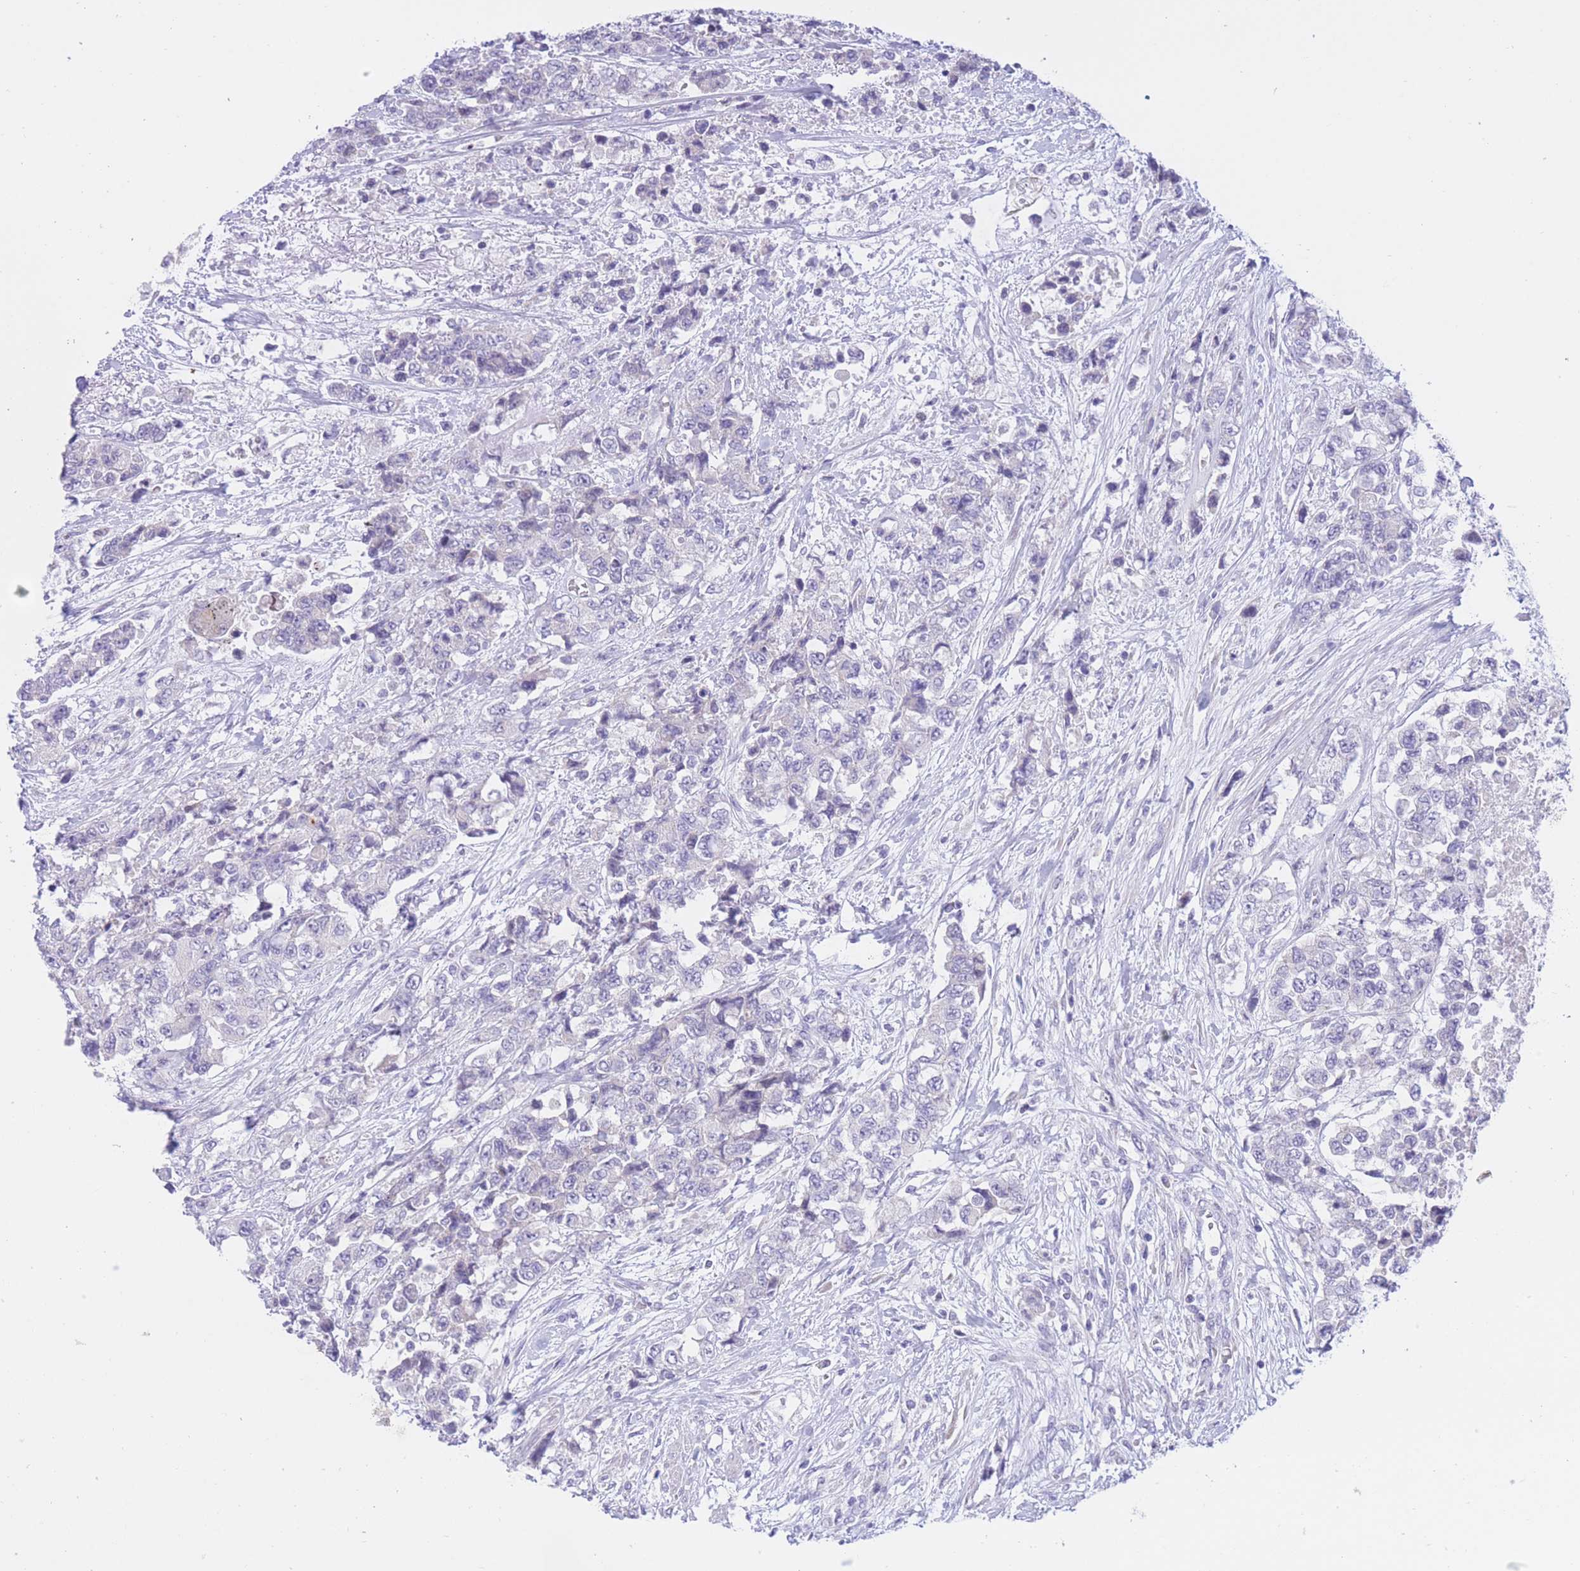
{"staining": {"intensity": "negative", "quantity": "none", "location": "none"}, "tissue": "urothelial cancer", "cell_type": "Tumor cells", "image_type": "cancer", "snomed": [{"axis": "morphology", "description": "Urothelial carcinoma, High grade"}, {"axis": "topography", "description": "Urinary bladder"}], "caption": "Tumor cells are negative for brown protein staining in urothelial cancer.", "gene": "RPL39L", "patient": {"sex": "female", "age": 78}}